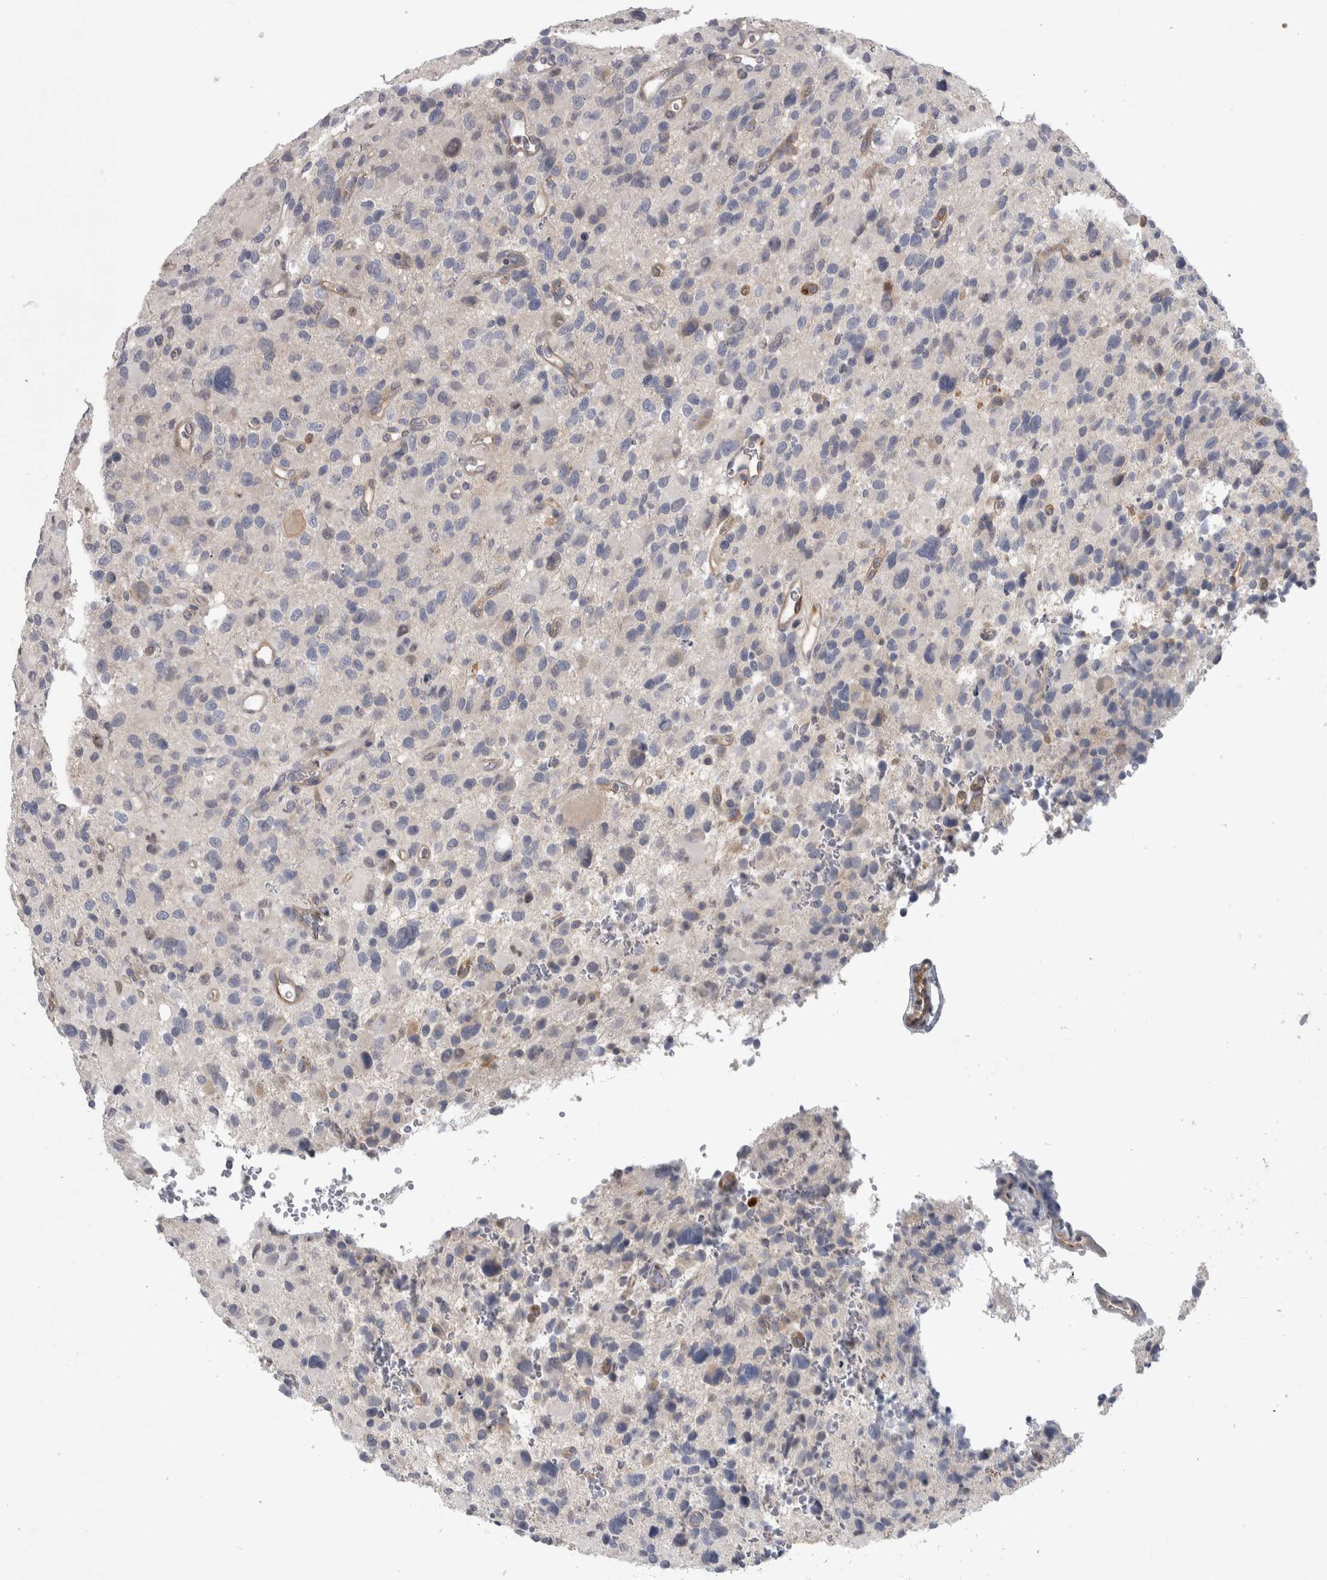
{"staining": {"intensity": "negative", "quantity": "none", "location": "none"}, "tissue": "glioma", "cell_type": "Tumor cells", "image_type": "cancer", "snomed": [{"axis": "morphology", "description": "Glioma, malignant, High grade"}, {"axis": "topography", "description": "Brain"}], "caption": "Protein analysis of glioma demonstrates no significant staining in tumor cells.", "gene": "NFKB2", "patient": {"sex": "male", "age": 48}}